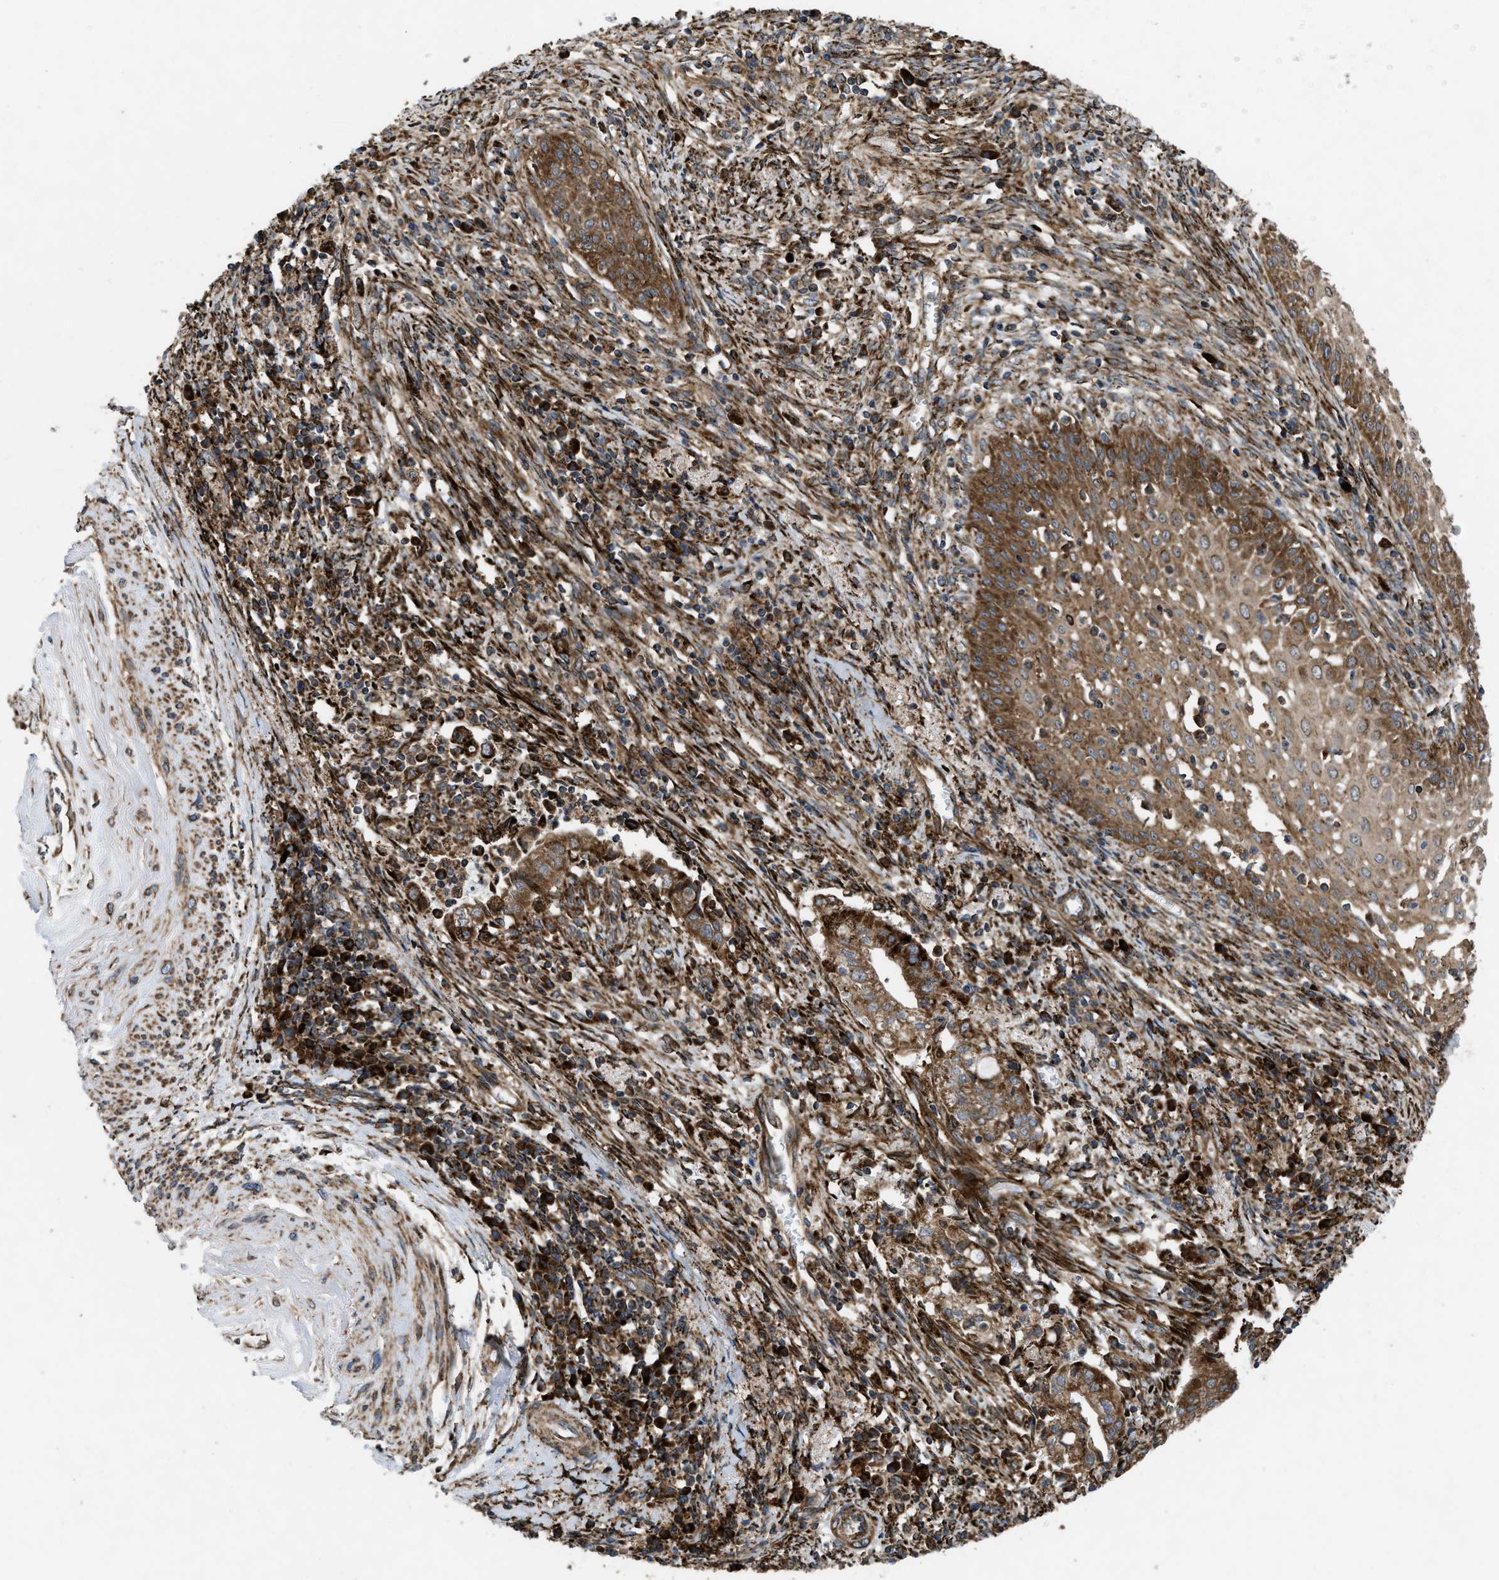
{"staining": {"intensity": "strong", "quantity": ">75%", "location": "cytoplasmic/membranous"}, "tissue": "cervical cancer", "cell_type": "Tumor cells", "image_type": "cancer", "snomed": [{"axis": "morphology", "description": "Adenocarcinoma, NOS"}, {"axis": "topography", "description": "Cervix"}], "caption": "This histopathology image exhibits immunohistochemistry staining of cervical cancer (adenocarcinoma), with high strong cytoplasmic/membranous positivity in about >75% of tumor cells.", "gene": "PER3", "patient": {"sex": "female", "age": 44}}